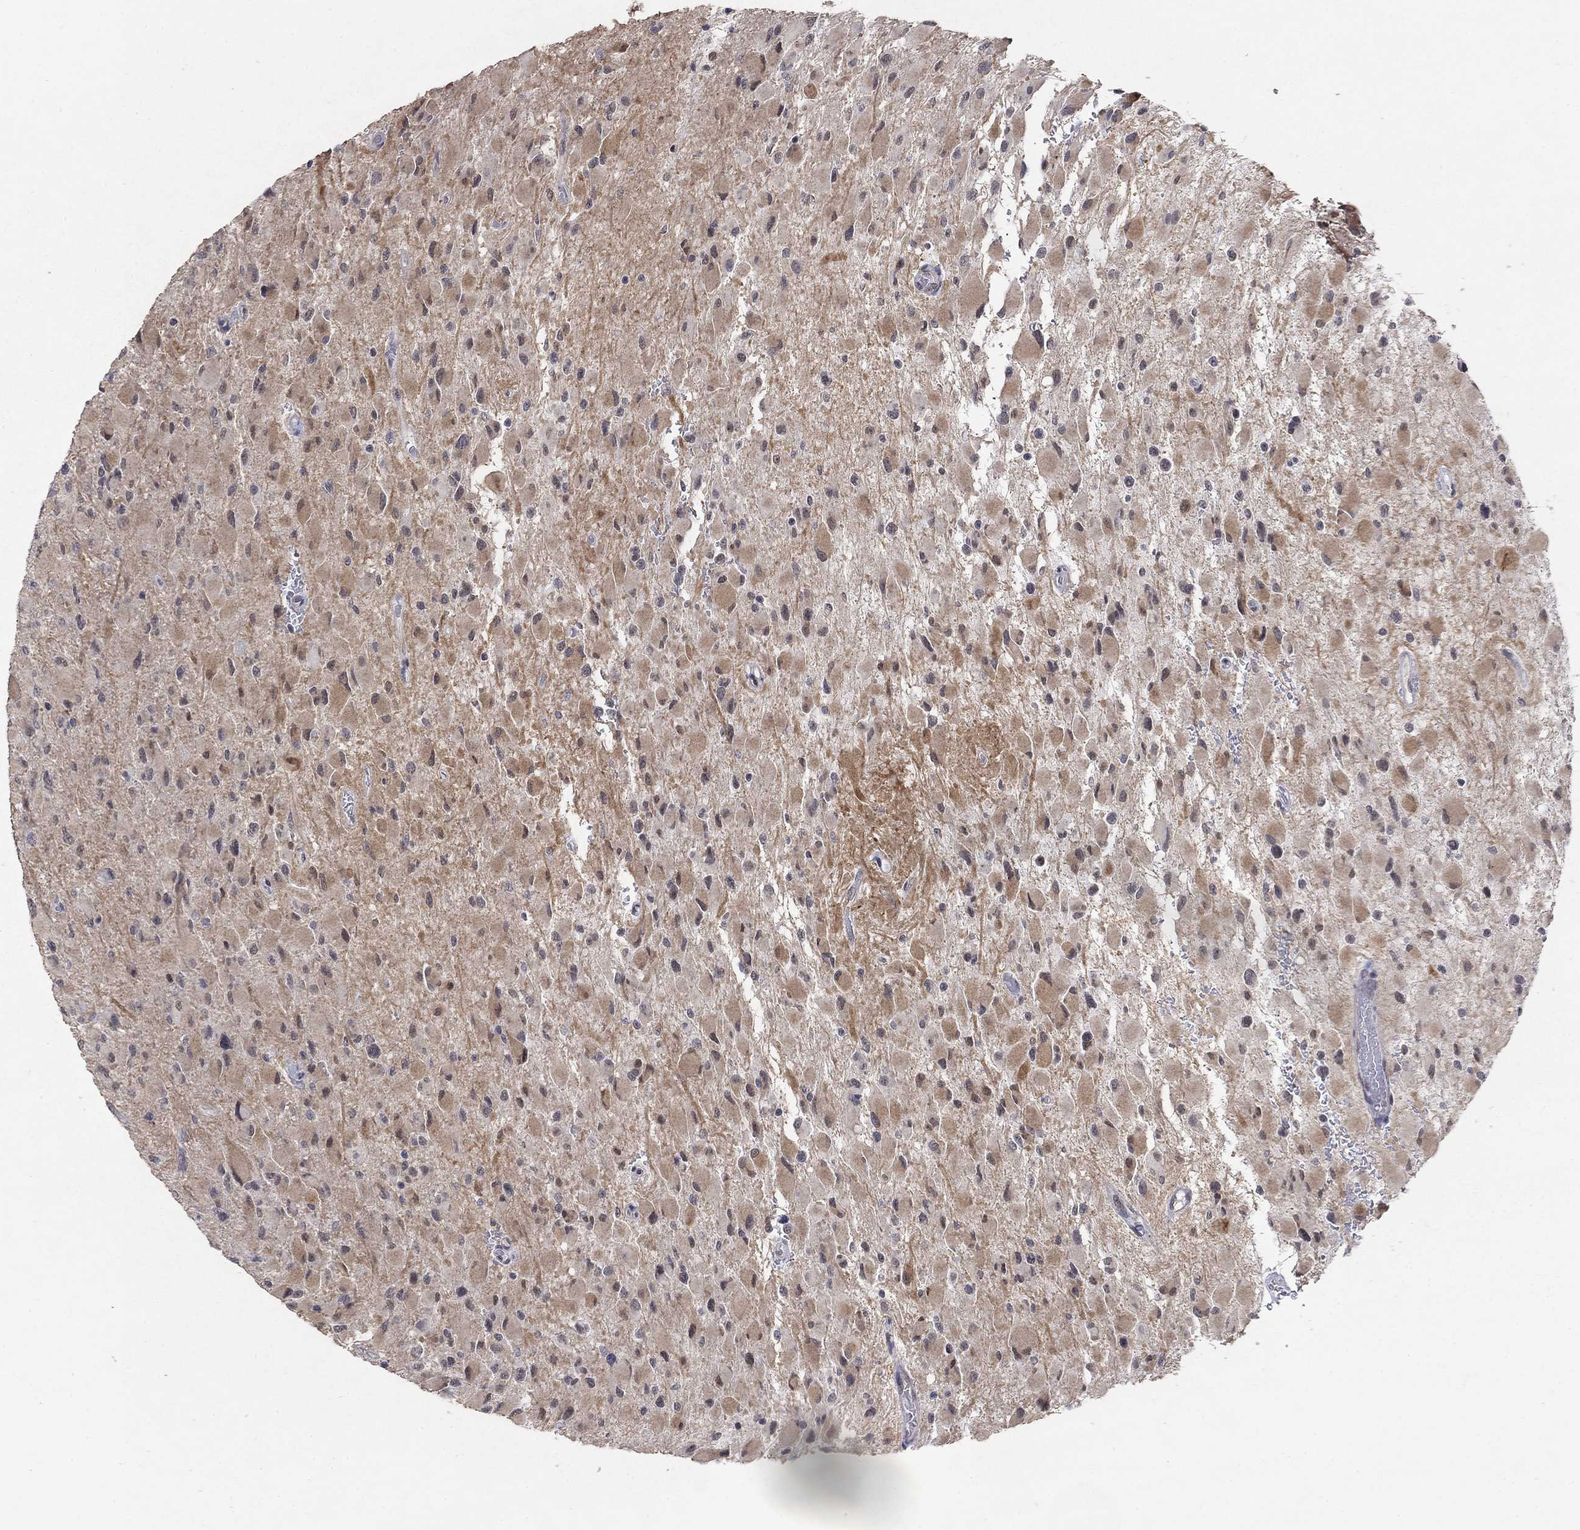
{"staining": {"intensity": "negative", "quantity": "none", "location": "none"}, "tissue": "glioma", "cell_type": "Tumor cells", "image_type": "cancer", "snomed": [{"axis": "morphology", "description": "Glioma, malignant, High grade"}, {"axis": "topography", "description": "Cerebral cortex"}], "caption": "Immunohistochemistry (IHC) photomicrograph of glioma stained for a protein (brown), which displays no expression in tumor cells.", "gene": "GRIA3", "patient": {"sex": "female", "age": 36}}